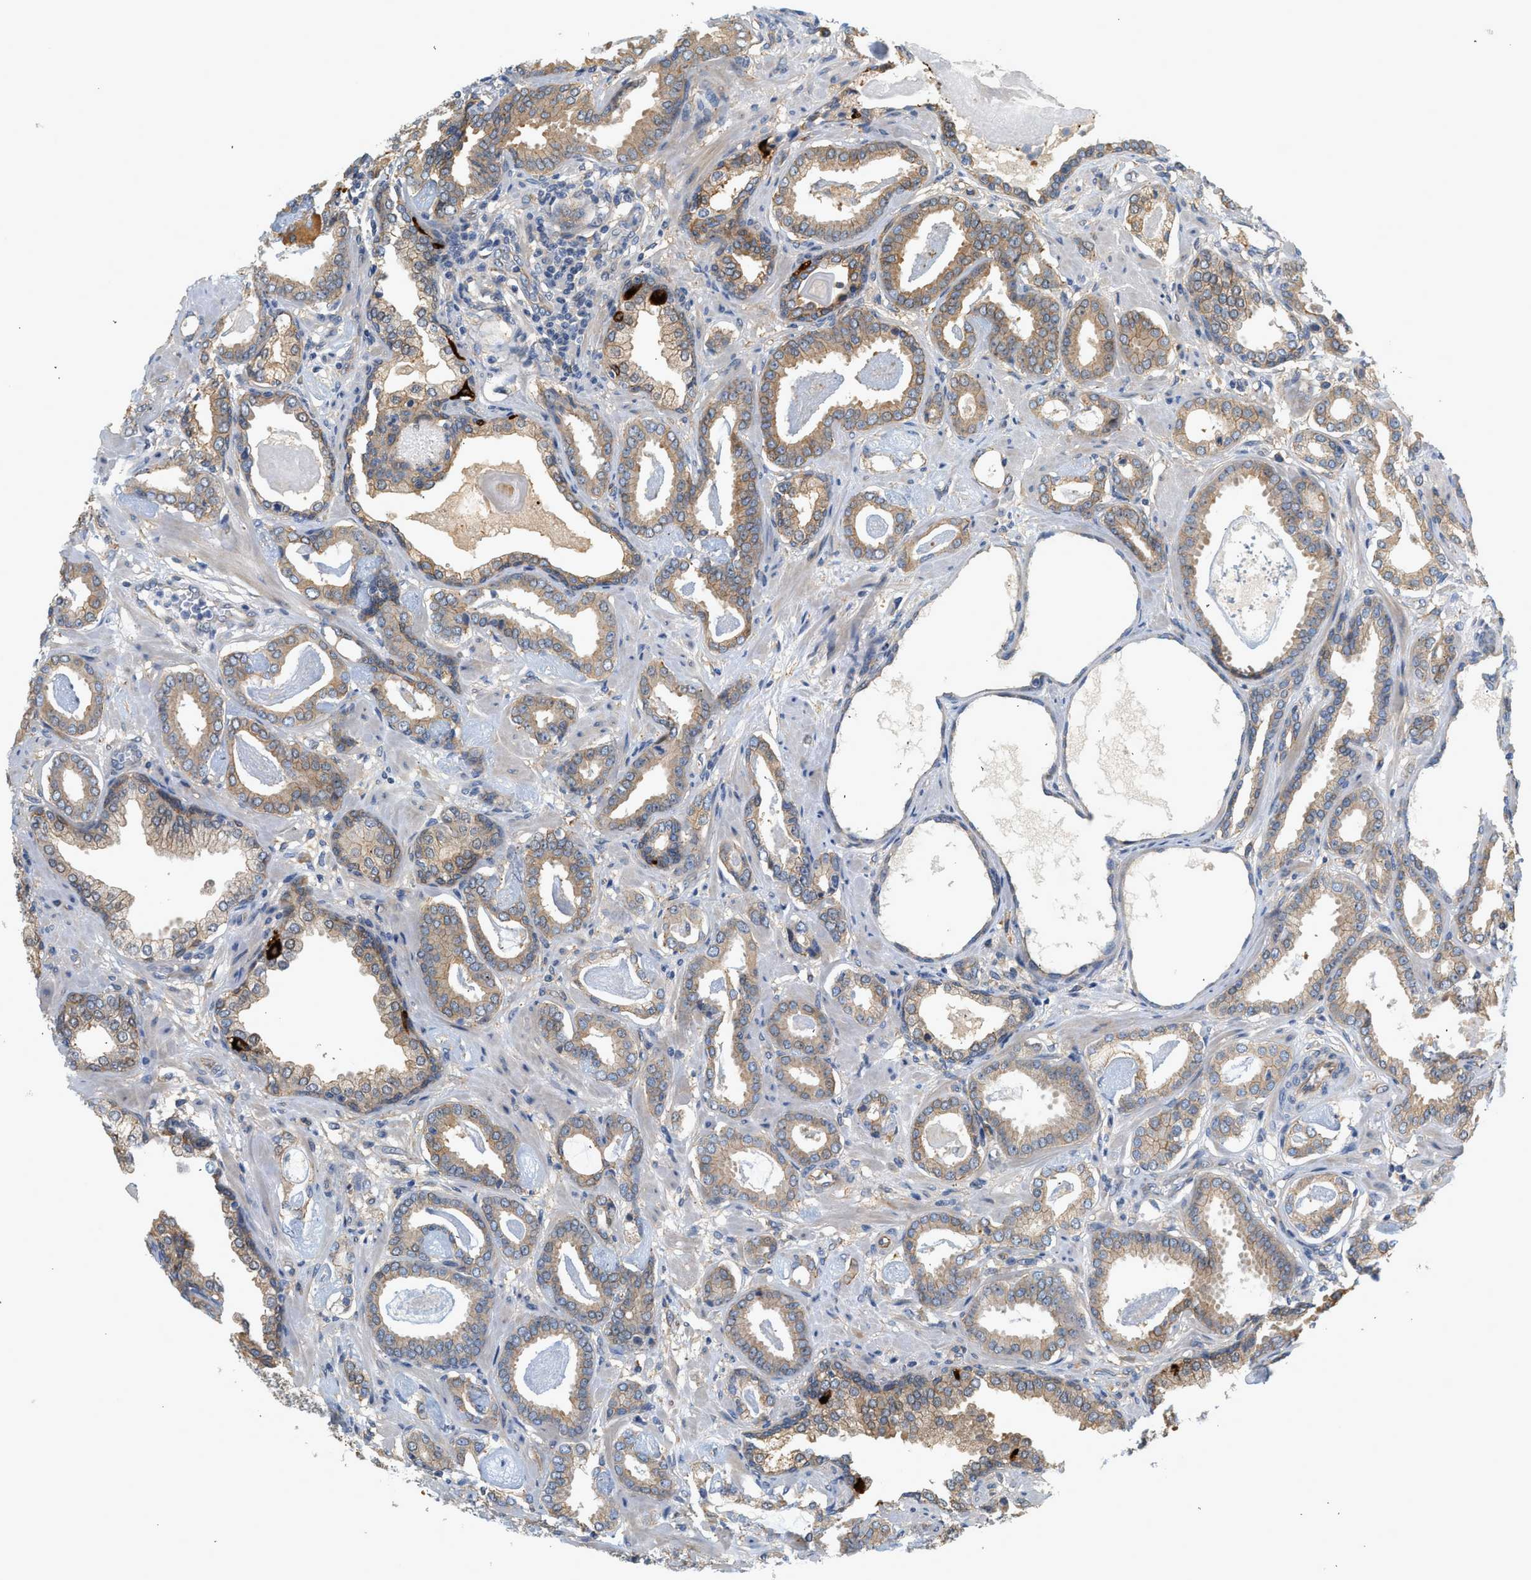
{"staining": {"intensity": "weak", "quantity": ">75%", "location": "cytoplasmic/membranous"}, "tissue": "prostate cancer", "cell_type": "Tumor cells", "image_type": "cancer", "snomed": [{"axis": "morphology", "description": "Adenocarcinoma, Low grade"}, {"axis": "topography", "description": "Prostate"}], "caption": "An immunohistochemistry micrograph of neoplastic tissue is shown. Protein staining in brown shows weak cytoplasmic/membranous positivity in prostate cancer (low-grade adenocarcinoma) within tumor cells.", "gene": "CTXN1", "patient": {"sex": "male", "age": 53}}